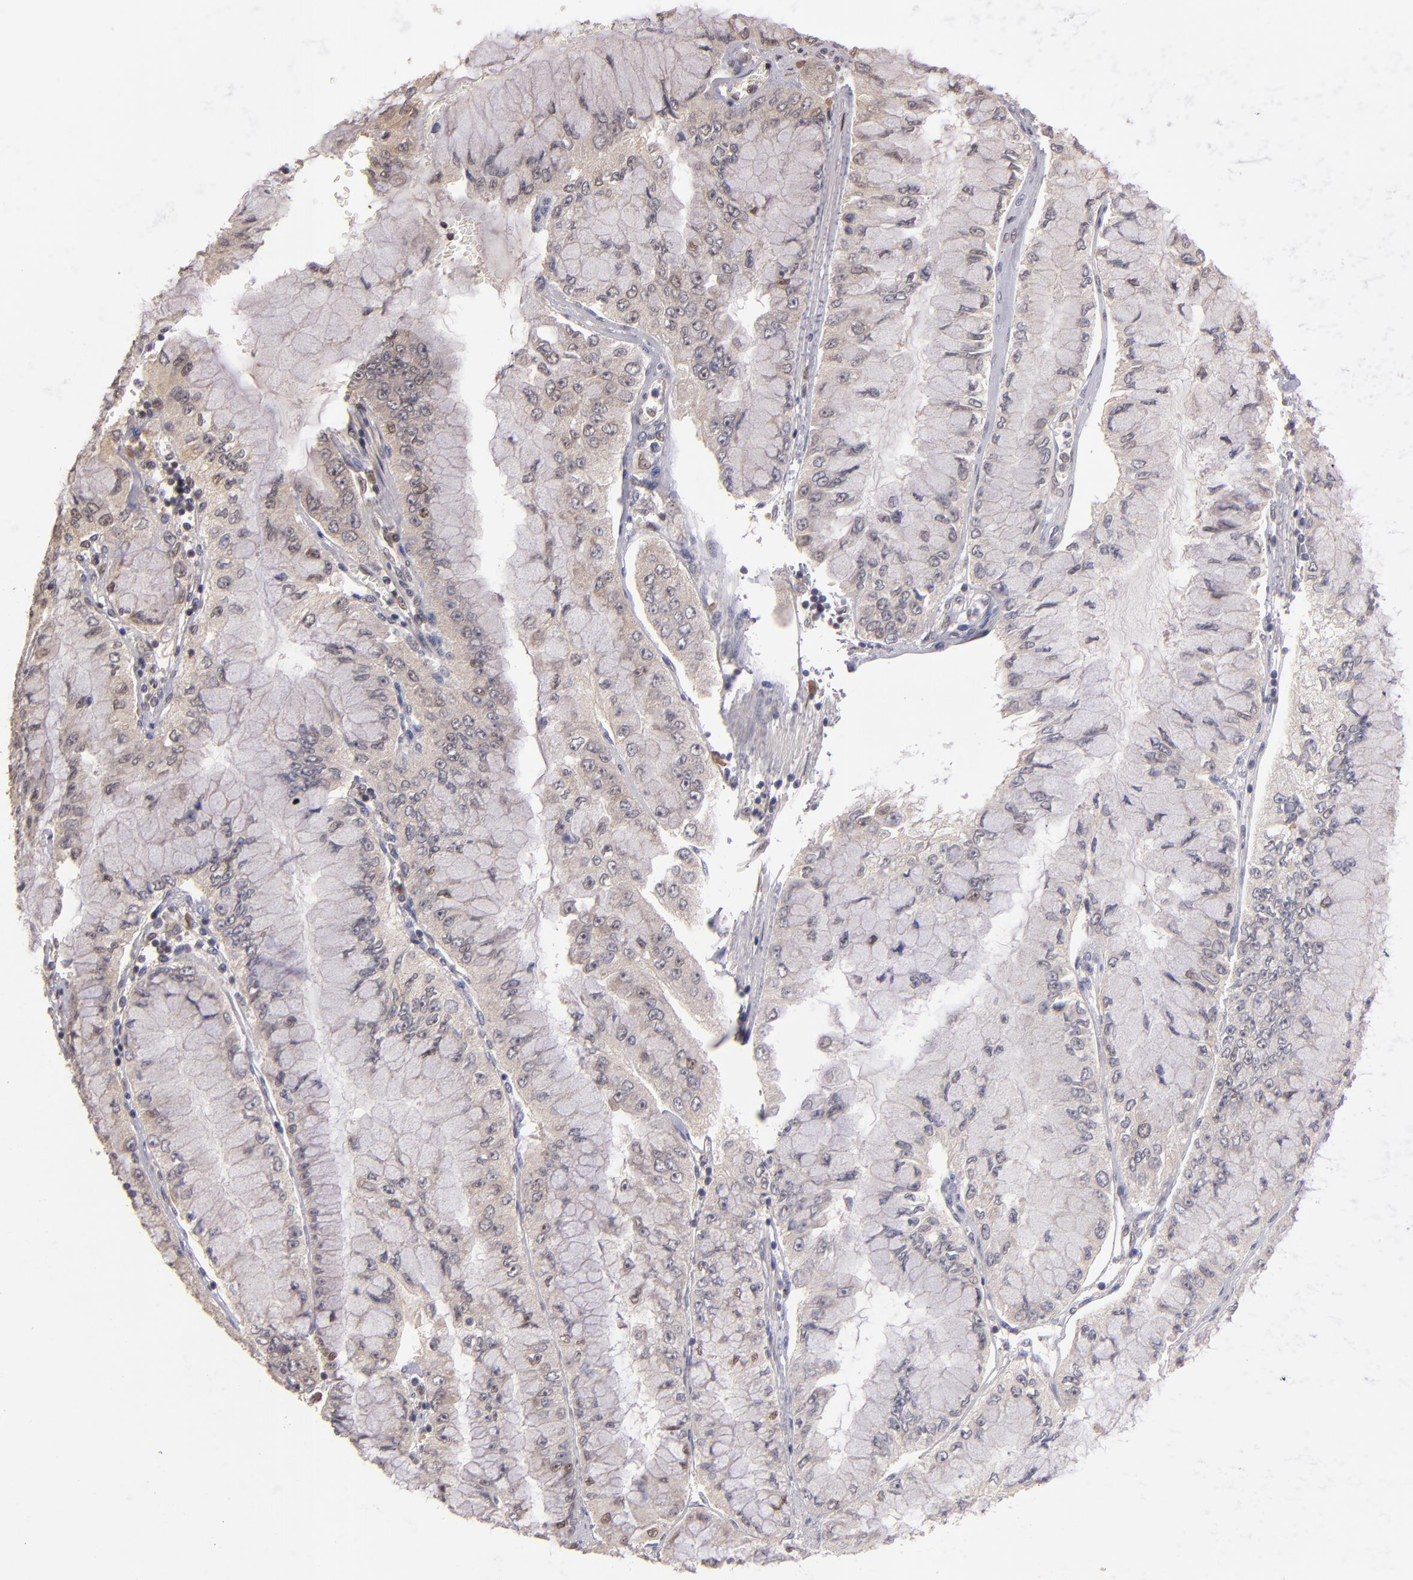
{"staining": {"intensity": "moderate", "quantity": "25%-75%", "location": "nuclear"}, "tissue": "liver cancer", "cell_type": "Tumor cells", "image_type": "cancer", "snomed": [{"axis": "morphology", "description": "Cholangiocarcinoma"}, {"axis": "topography", "description": "Liver"}], "caption": "An immunohistochemistry (IHC) photomicrograph of tumor tissue is shown. Protein staining in brown highlights moderate nuclear positivity in cholangiocarcinoma (liver) within tumor cells.", "gene": "ABHD12B", "patient": {"sex": "female", "age": 79}}